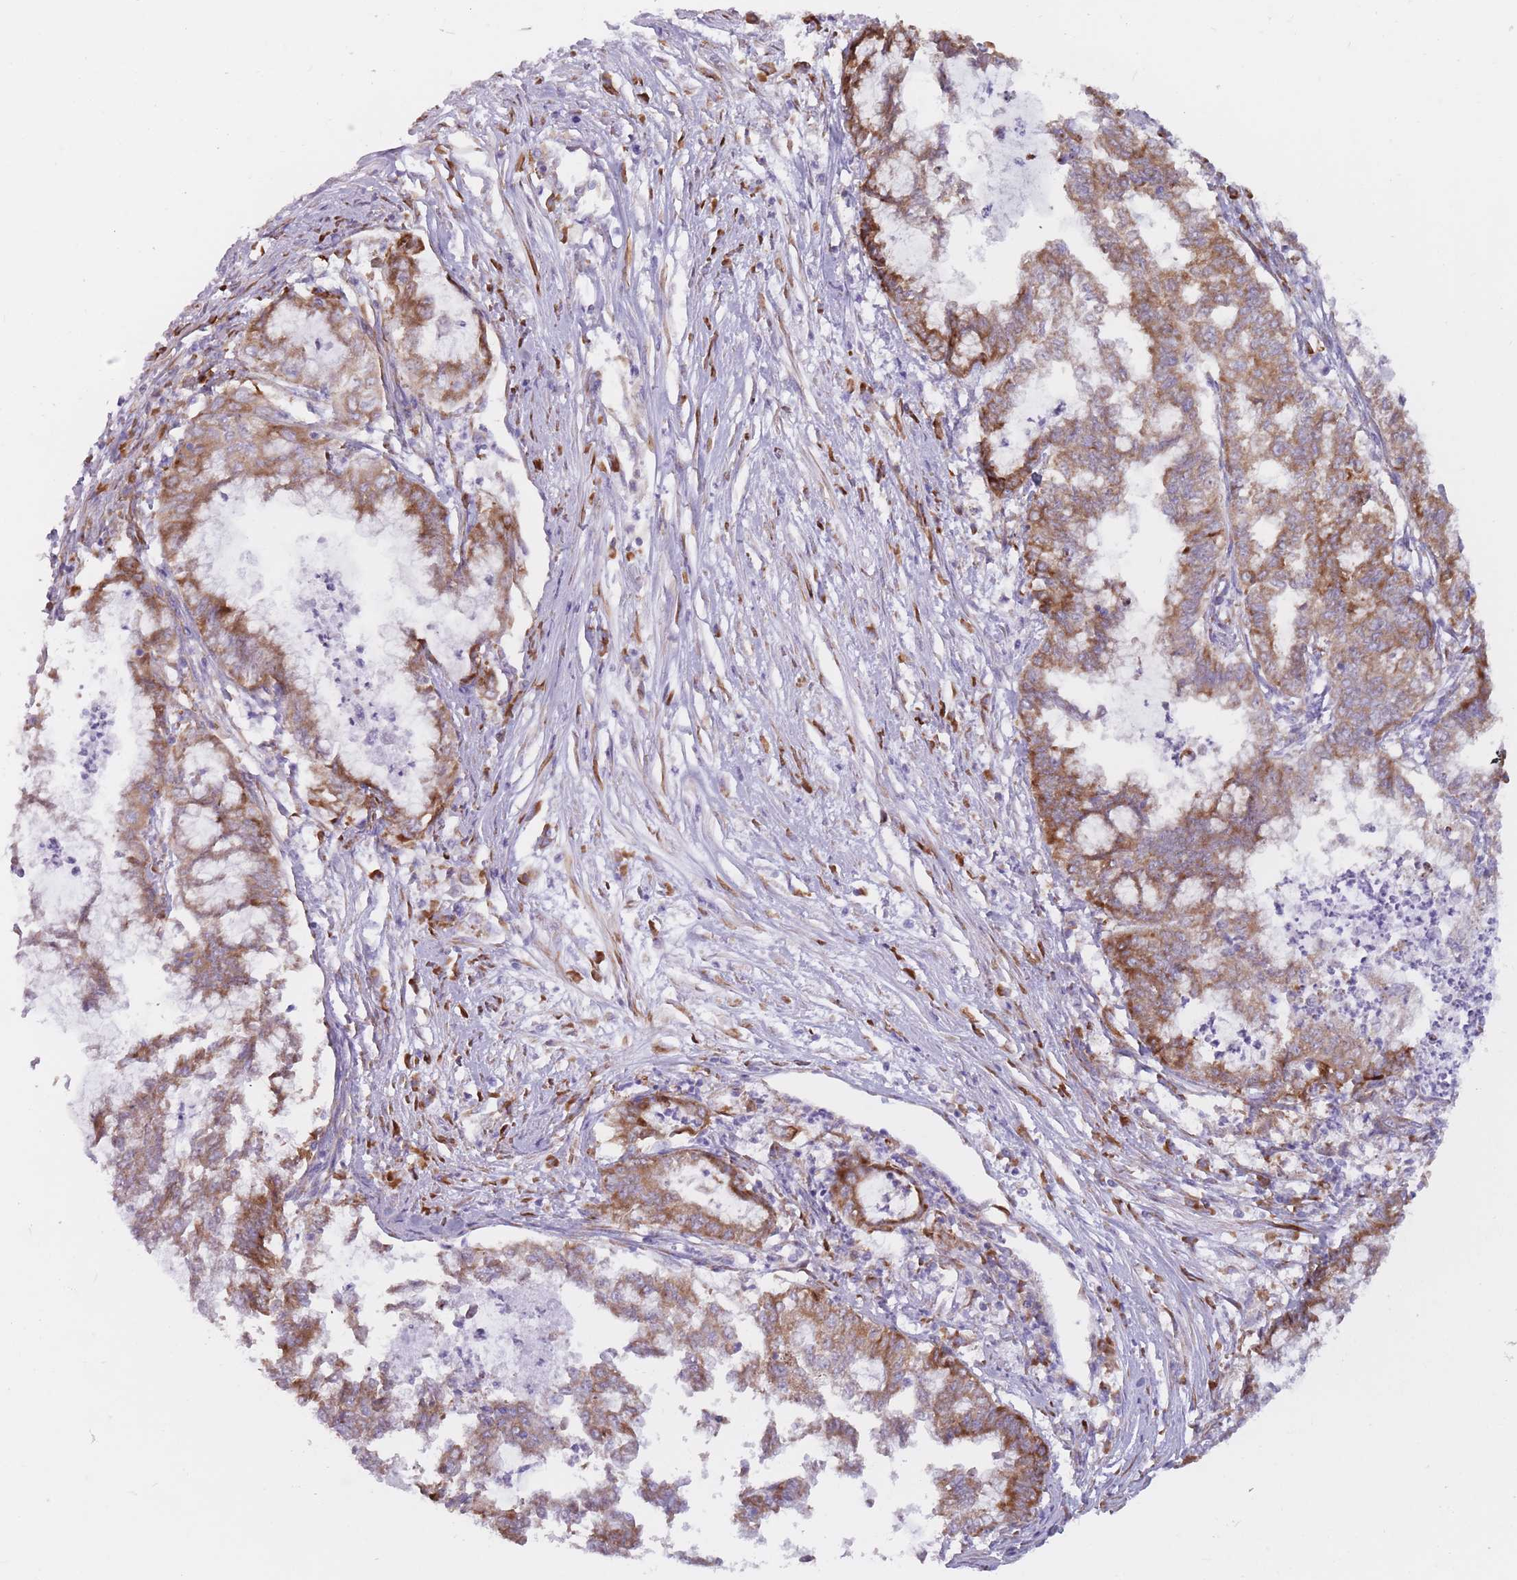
{"staining": {"intensity": "moderate", "quantity": ">75%", "location": "cytoplasmic/membranous"}, "tissue": "endometrial cancer", "cell_type": "Tumor cells", "image_type": "cancer", "snomed": [{"axis": "morphology", "description": "Adenocarcinoma, NOS"}, {"axis": "topography", "description": "Endometrium"}], "caption": "Immunohistochemistry of endometrial adenocarcinoma demonstrates medium levels of moderate cytoplasmic/membranous staining in about >75% of tumor cells.", "gene": "RPL18", "patient": {"sex": "female", "age": 79}}